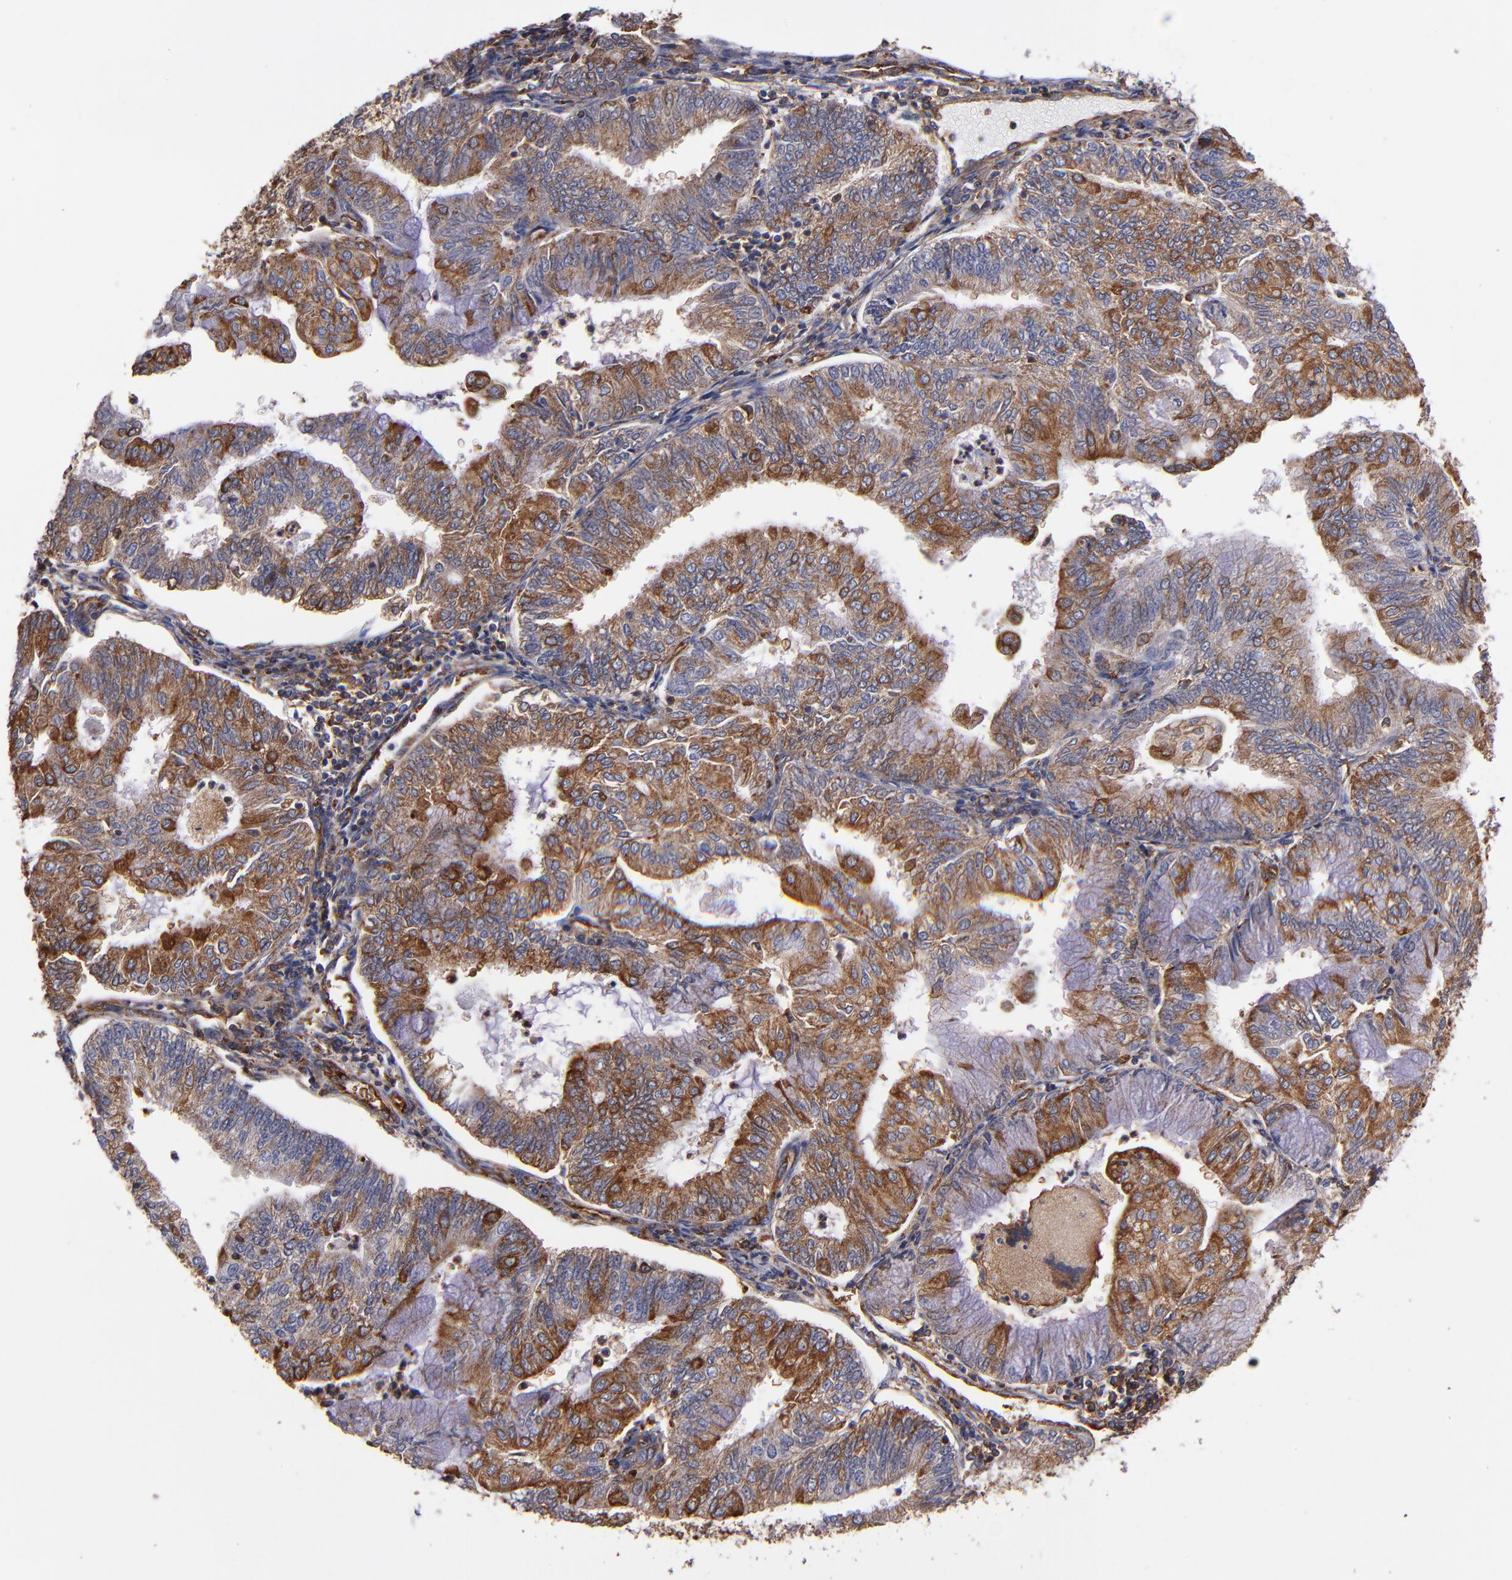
{"staining": {"intensity": "strong", "quantity": "25%-75%", "location": "cytoplasmic/membranous"}, "tissue": "endometrial cancer", "cell_type": "Tumor cells", "image_type": "cancer", "snomed": [{"axis": "morphology", "description": "Adenocarcinoma, NOS"}, {"axis": "topography", "description": "Endometrium"}], "caption": "Brown immunohistochemical staining in endometrial adenocarcinoma reveals strong cytoplasmic/membranous expression in approximately 25%-75% of tumor cells.", "gene": "MVP", "patient": {"sex": "female", "age": 59}}